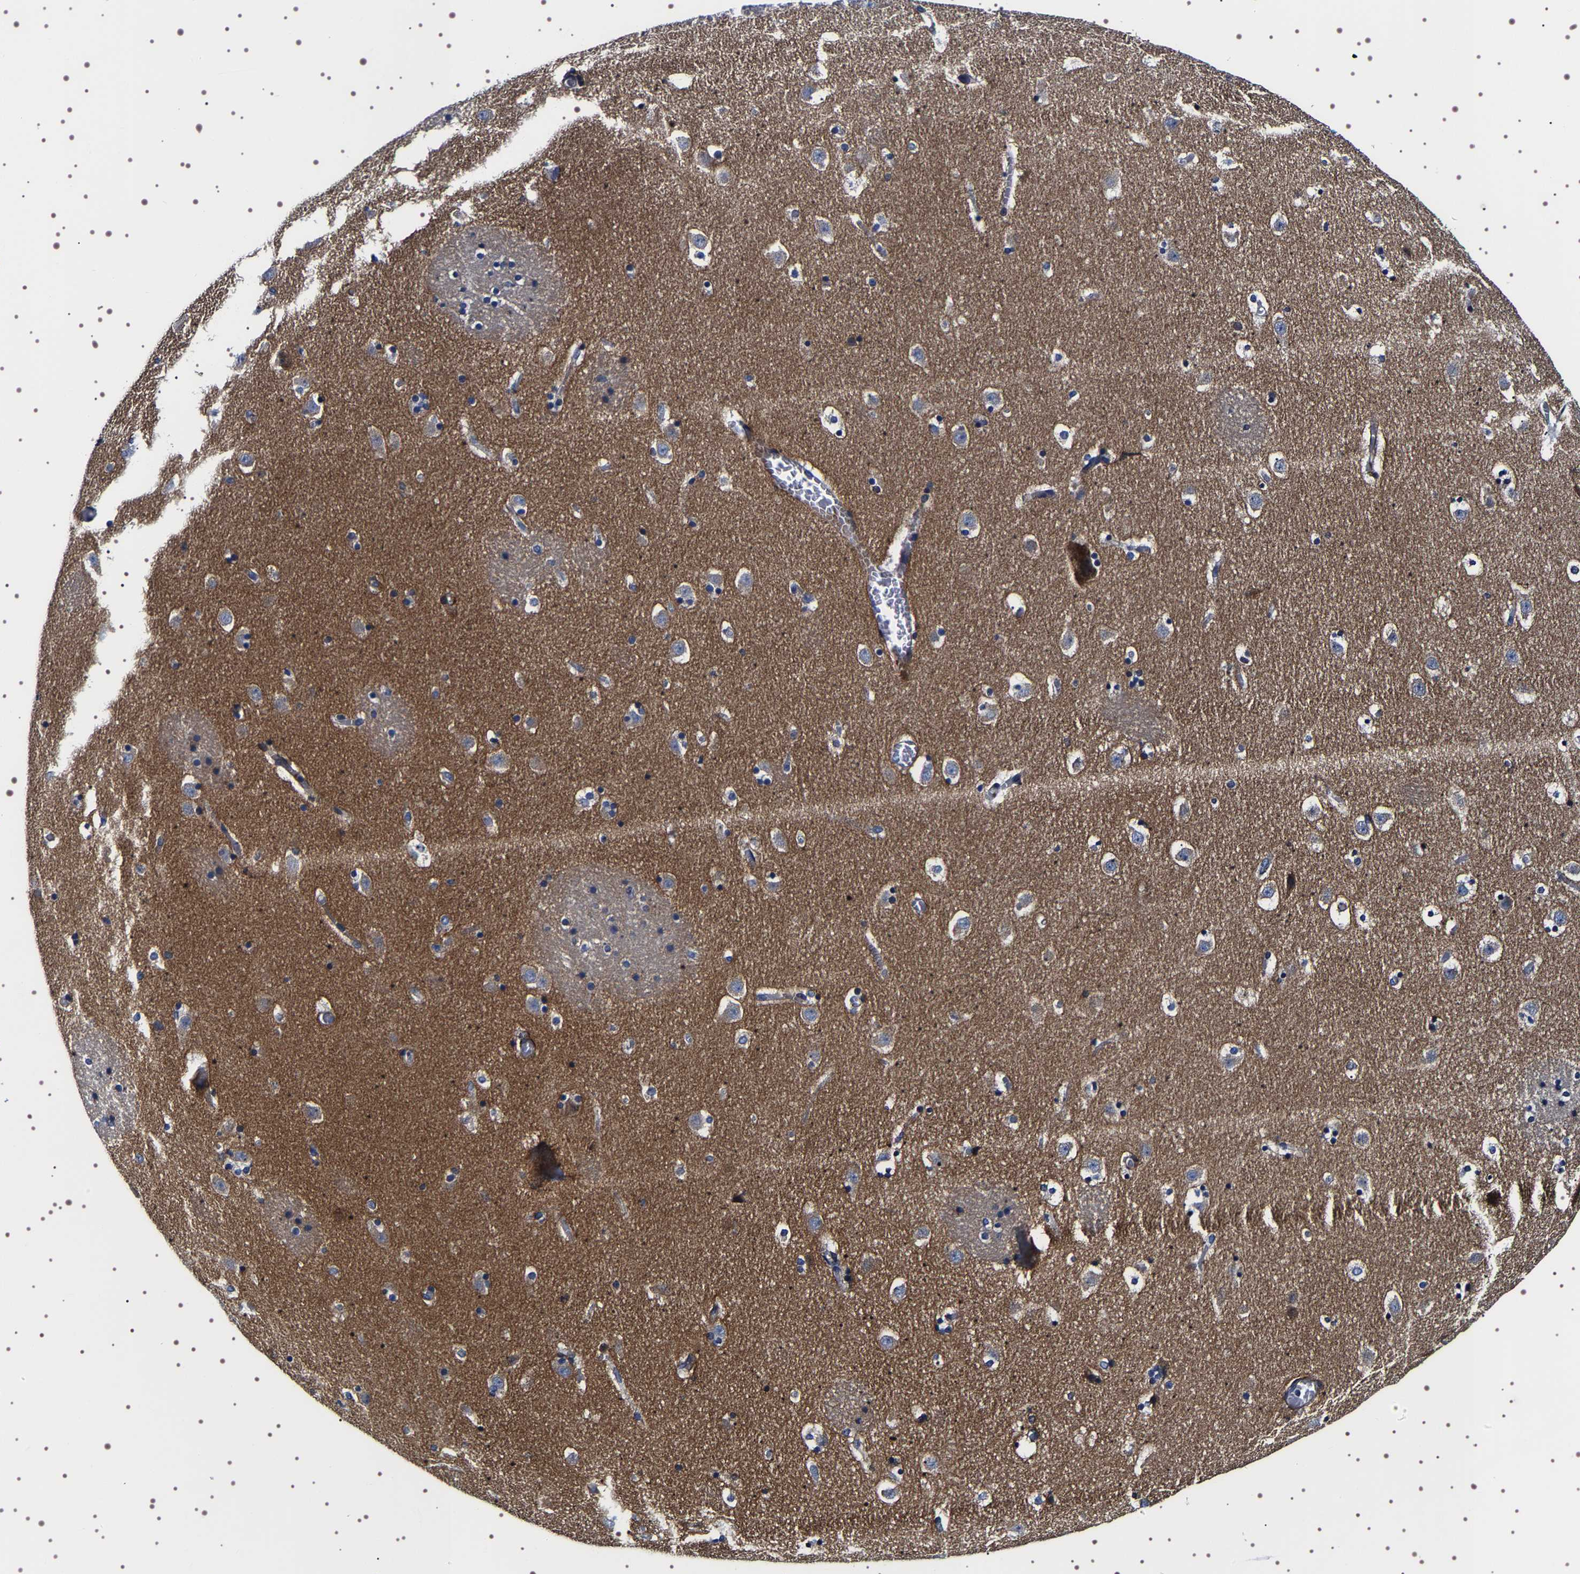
{"staining": {"intensity": "negative", "quantity": "none", "location": "none"}, "tissue": "caudate", "cell_type": "Glial cells", "image_type": "normal", "snomed": [{"axis": "morphology", "description": "Normal tissue, NOS"}, {"axis": "topography", "description": "Lateral ventricle wall"}], "caption": "There is no significant staining in glial cells of caudate. (DAB IHC visualized using brightfield microscopy, high magnification).", "gene": "SQLE", "patient": {"sex": "male", "age": 45}}